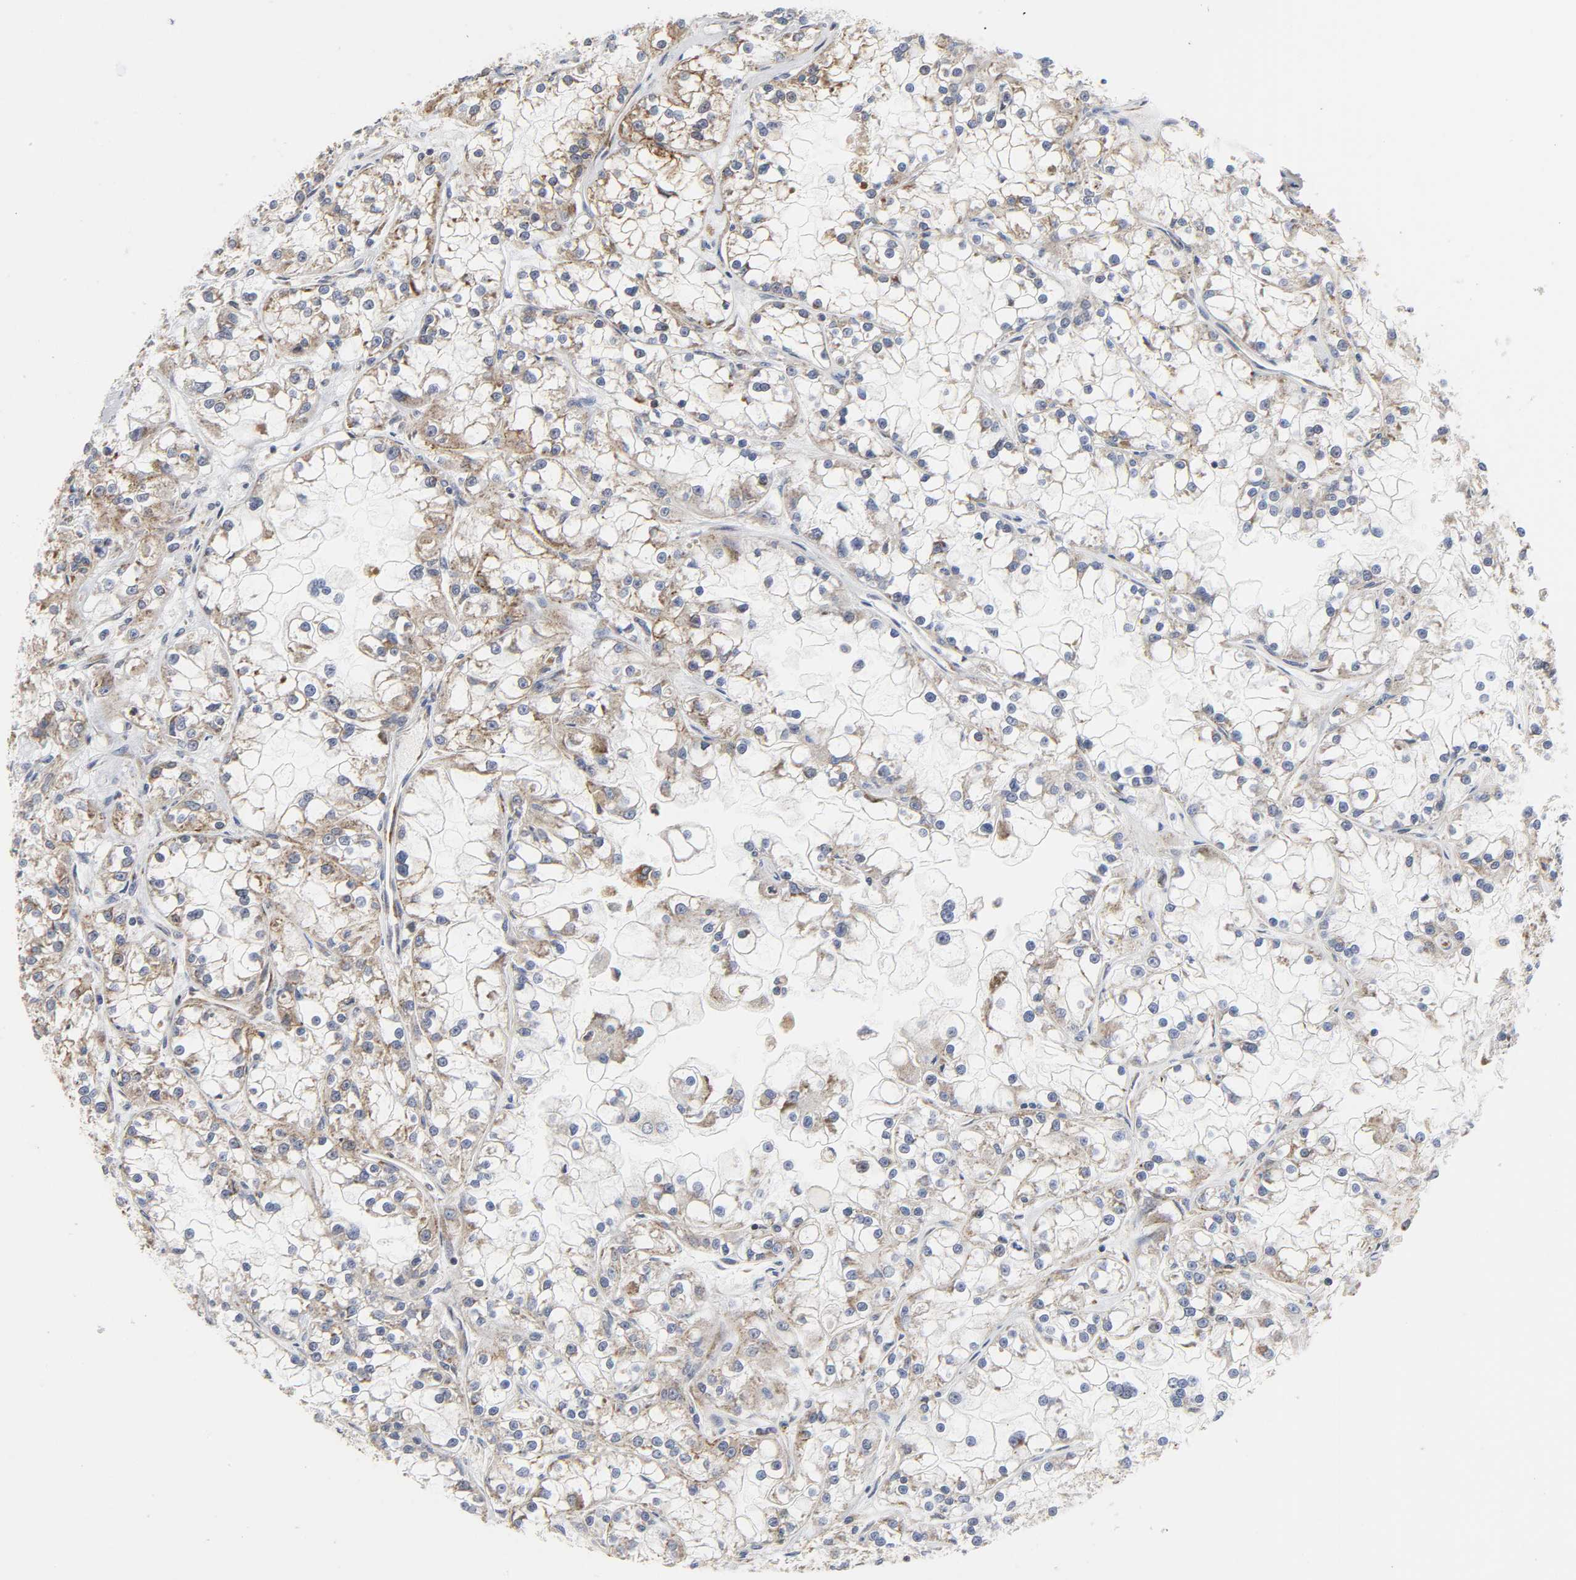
{"staining": {"intensity": "moderate", "quantity": ">75%", "location": "cytoplasmic/membranous"}, "tissue": "renal cancer", "cell_type": "Tumor cells", "image_type": "cancer", "snomed": [{"axis": "morphology", "description": "Adenocarcinoma, NOS"}, {"axis": "topography", "description": "Kidney"}], "caption": "A micrograph of renal adenocarcinoma stained for a protein displays moderate cytoplasmic/membranous brown staining in tumor cells.", "gene": "BAX", "patient": {"sex": "female", "age": 52}}